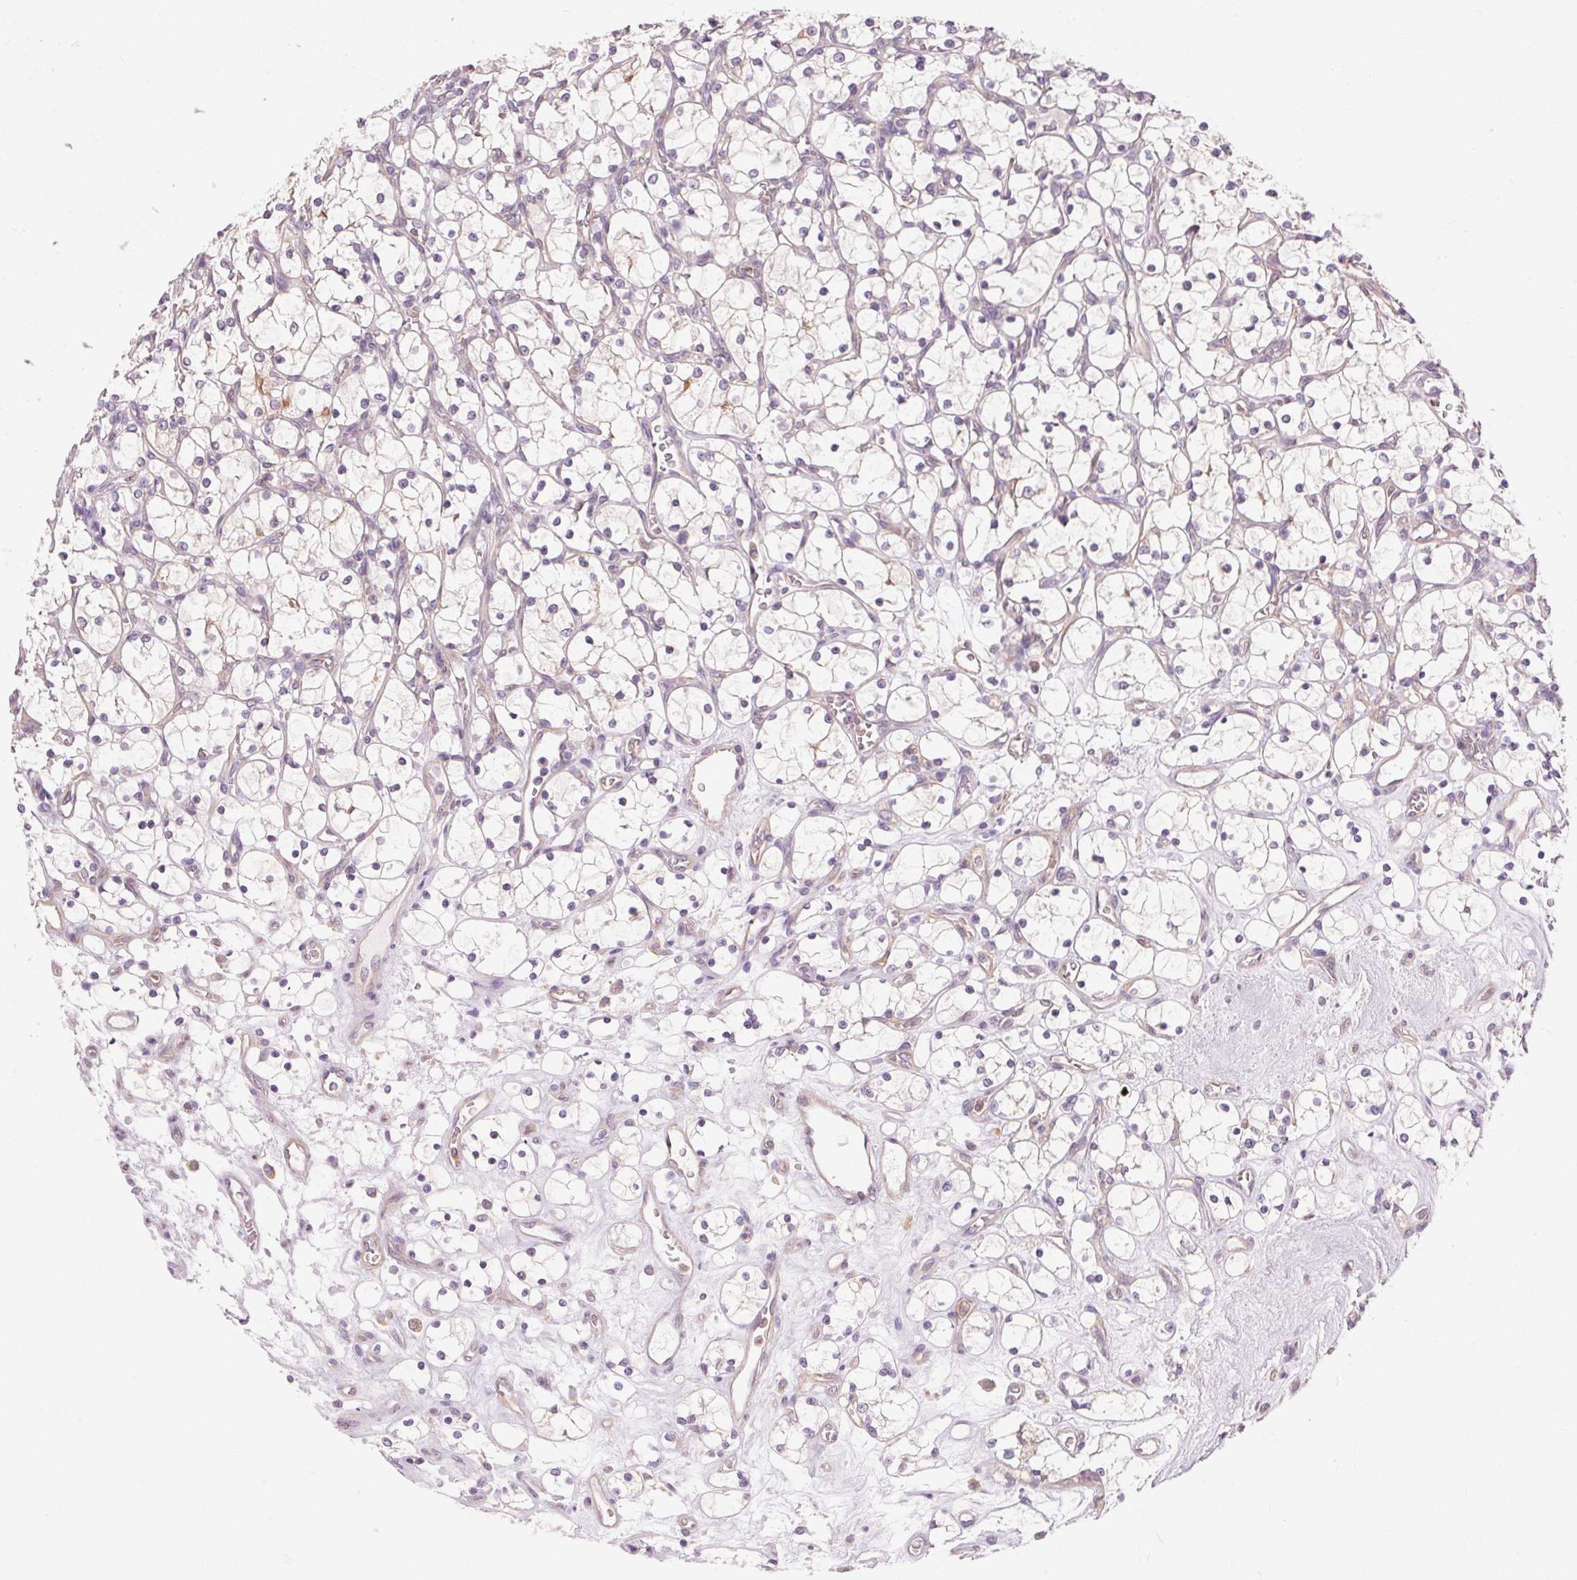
{"staining": {"intensity": "negative", "quantity": "none", "location": "none"}, "tissue": "renal cancer", "cell_type": "Tumor cells", "image_type": "cancer", "snomed": [{"axis": "morphology", "description": "Adenocarcinoma, NOS"}, {"axis": "topography", "description": "Kidney"}], "caption": "Immunohistochemistry (IHC) histopathology image of neoplastic tissue: adenocarcinoma (renal) stained with DAB exhibits no significant protein expression in tumor cells.", "gene": "TM6SF1", "patient": {"sex": "female", "age": 69}}